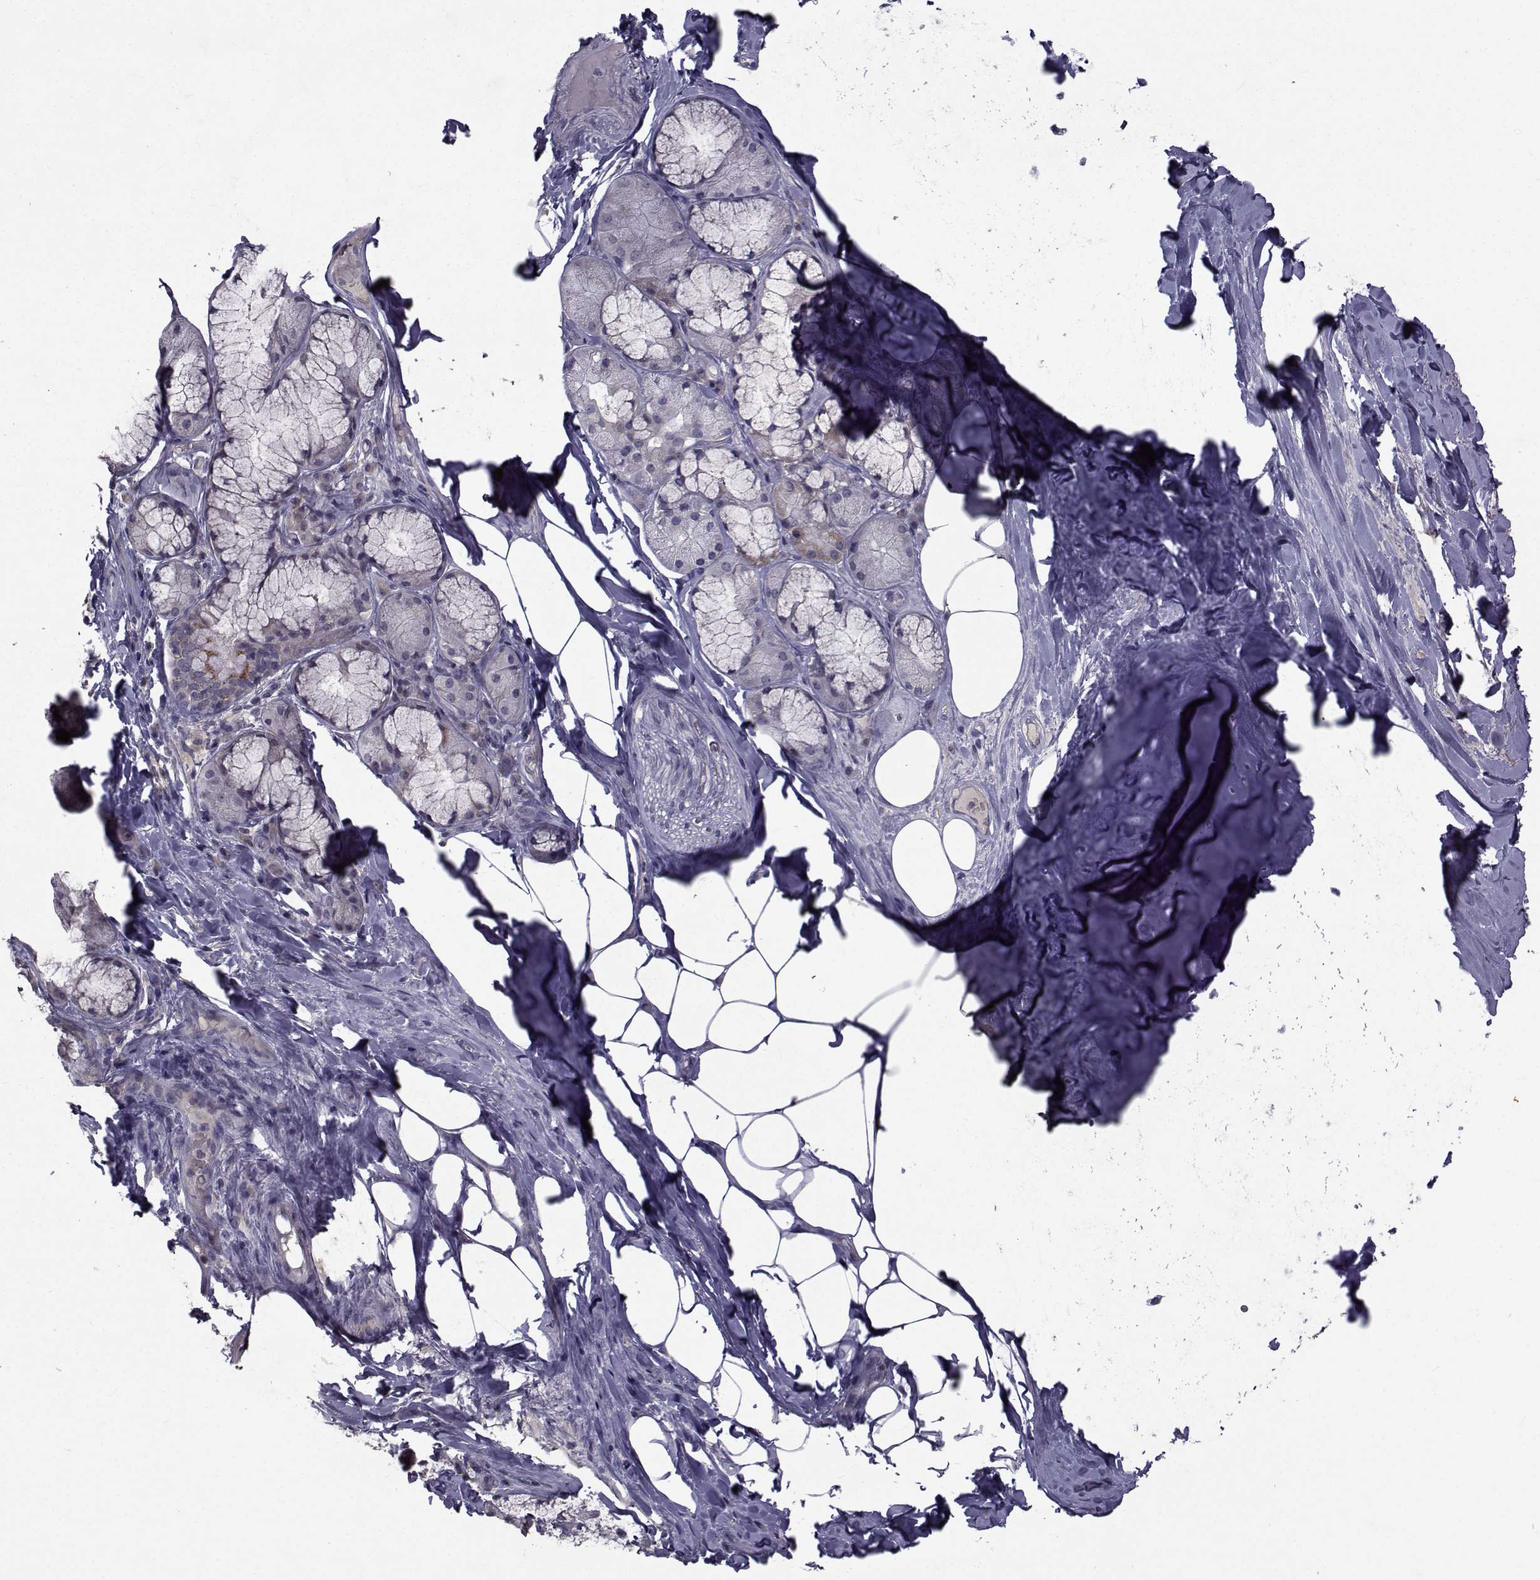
{"staining": {"intensity": "negative", "quantity": "none", "location": "none"}, "tissue": "adipose tissue", "cell_type": "Adipocytes", "image_type": "normal", "snomed": [{"axis": "morphology", "description": "Normal tissue, NOS"}, {"axis": "topography", "description": "Cartilage tissue"}, {"axis": "topography", "description": "Bronchus"}], "caption": "This is a micrograph of immunohistochemistry staining of unremarkable adipose tissue, which shows no positivity in adipocytes.", "gene": "FDXR", "patient": {"sex": "male", "age": 64}}